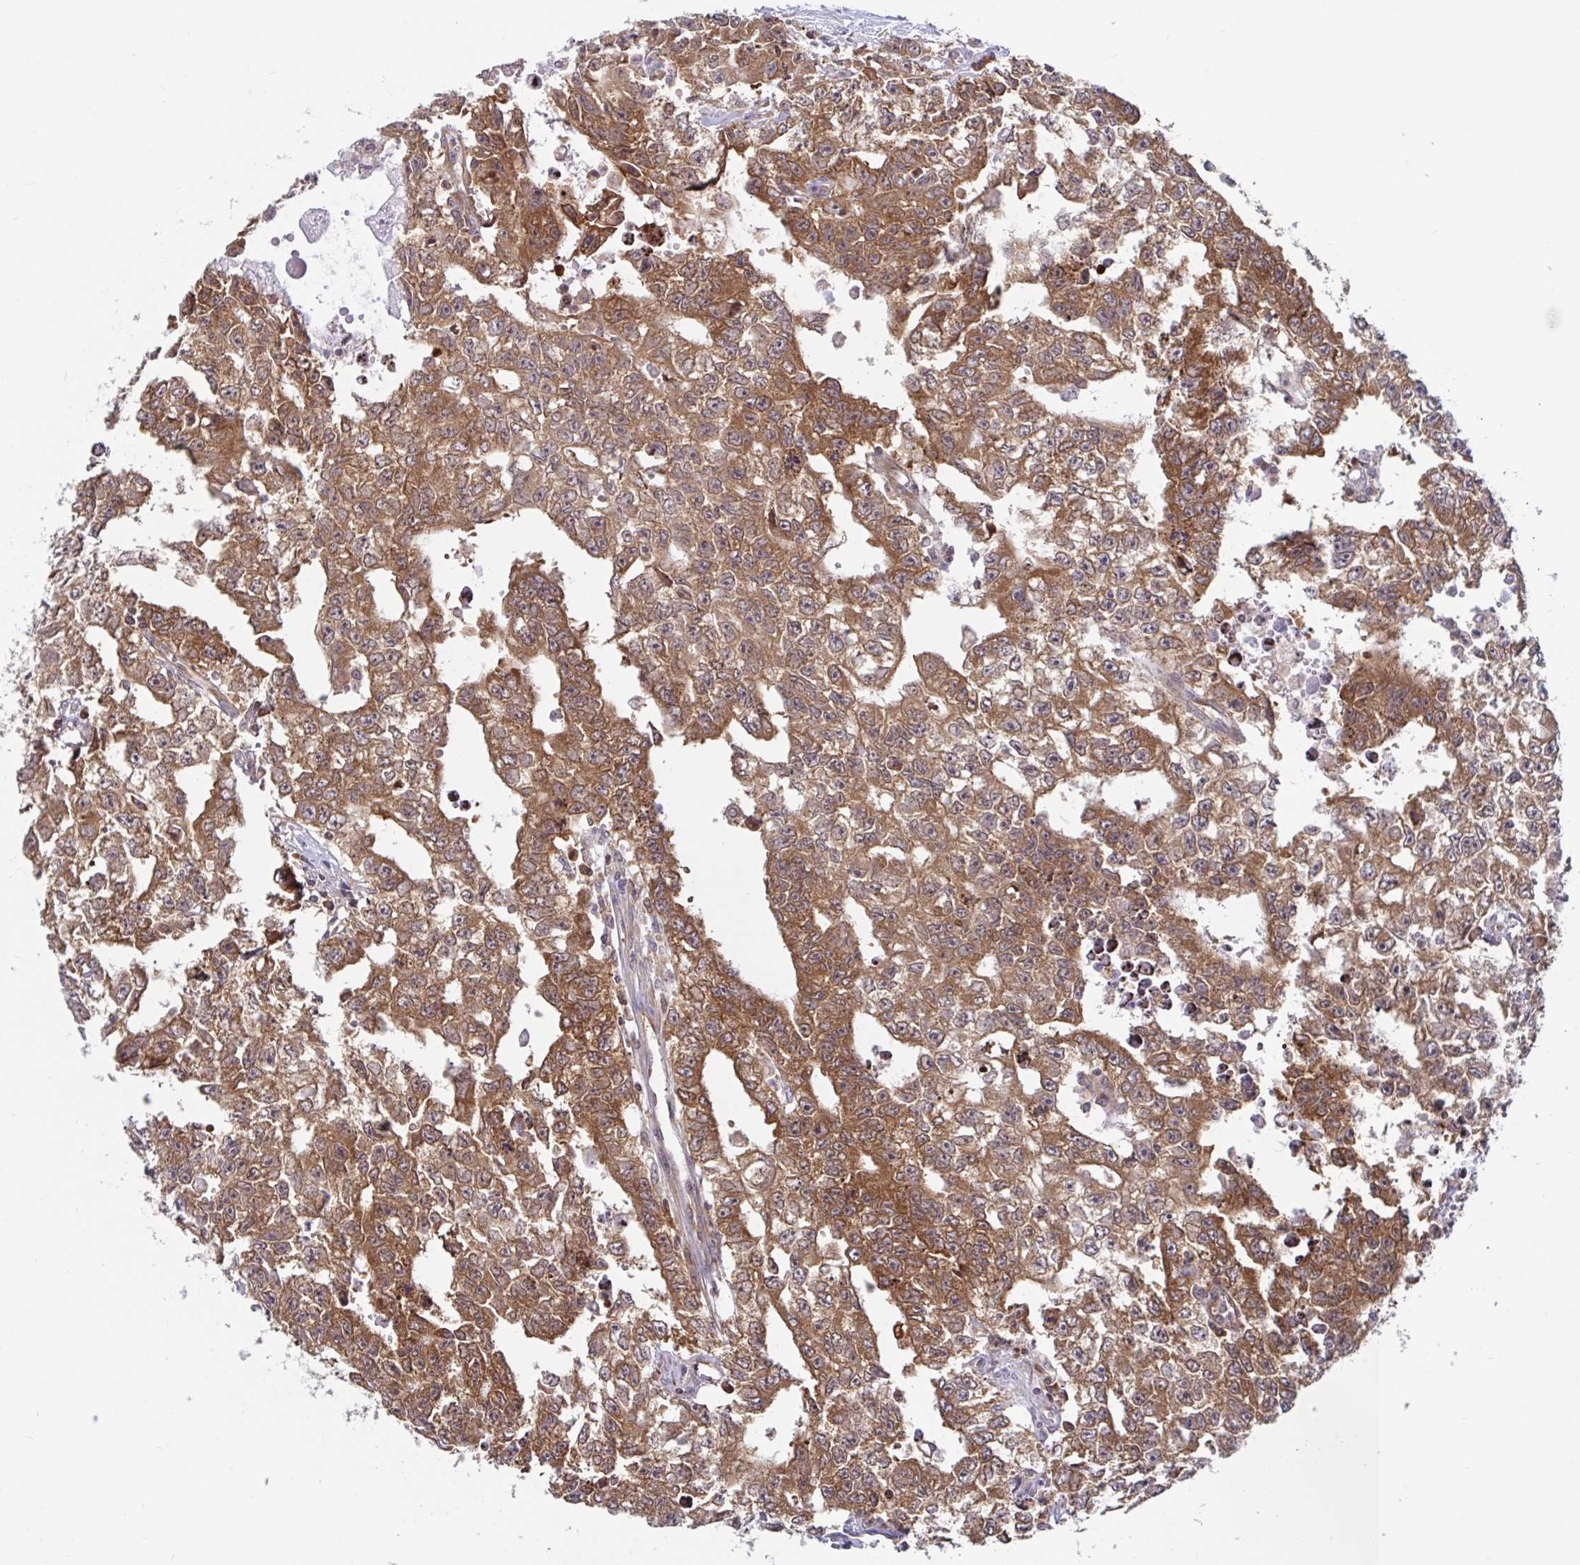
{"staining": {"intensity": "moderate", "quantity": ">75%", "location": "cytoplasmic/membranous"}, "tissue": "testis cancer", "cell_type": "Tumor cells", "image_type": "cancer", "snomed": [{"axis": "morphology", "description": "Carcinoma, Embryonal, NOS"}, {"axis": "morphology", "description": "Teratoma, malignant, NOS"}, {"axis": "topography", "description": "Testis"}], "caption": "Testis embryonal carcinoma was stained to show a protein in brown. There is medium levels of moderate cytoplasmic/membranous staining in approximately >75% of tumor cells.", "gene": "LARP1", "patient": {"sex": "male", "age": 24}}